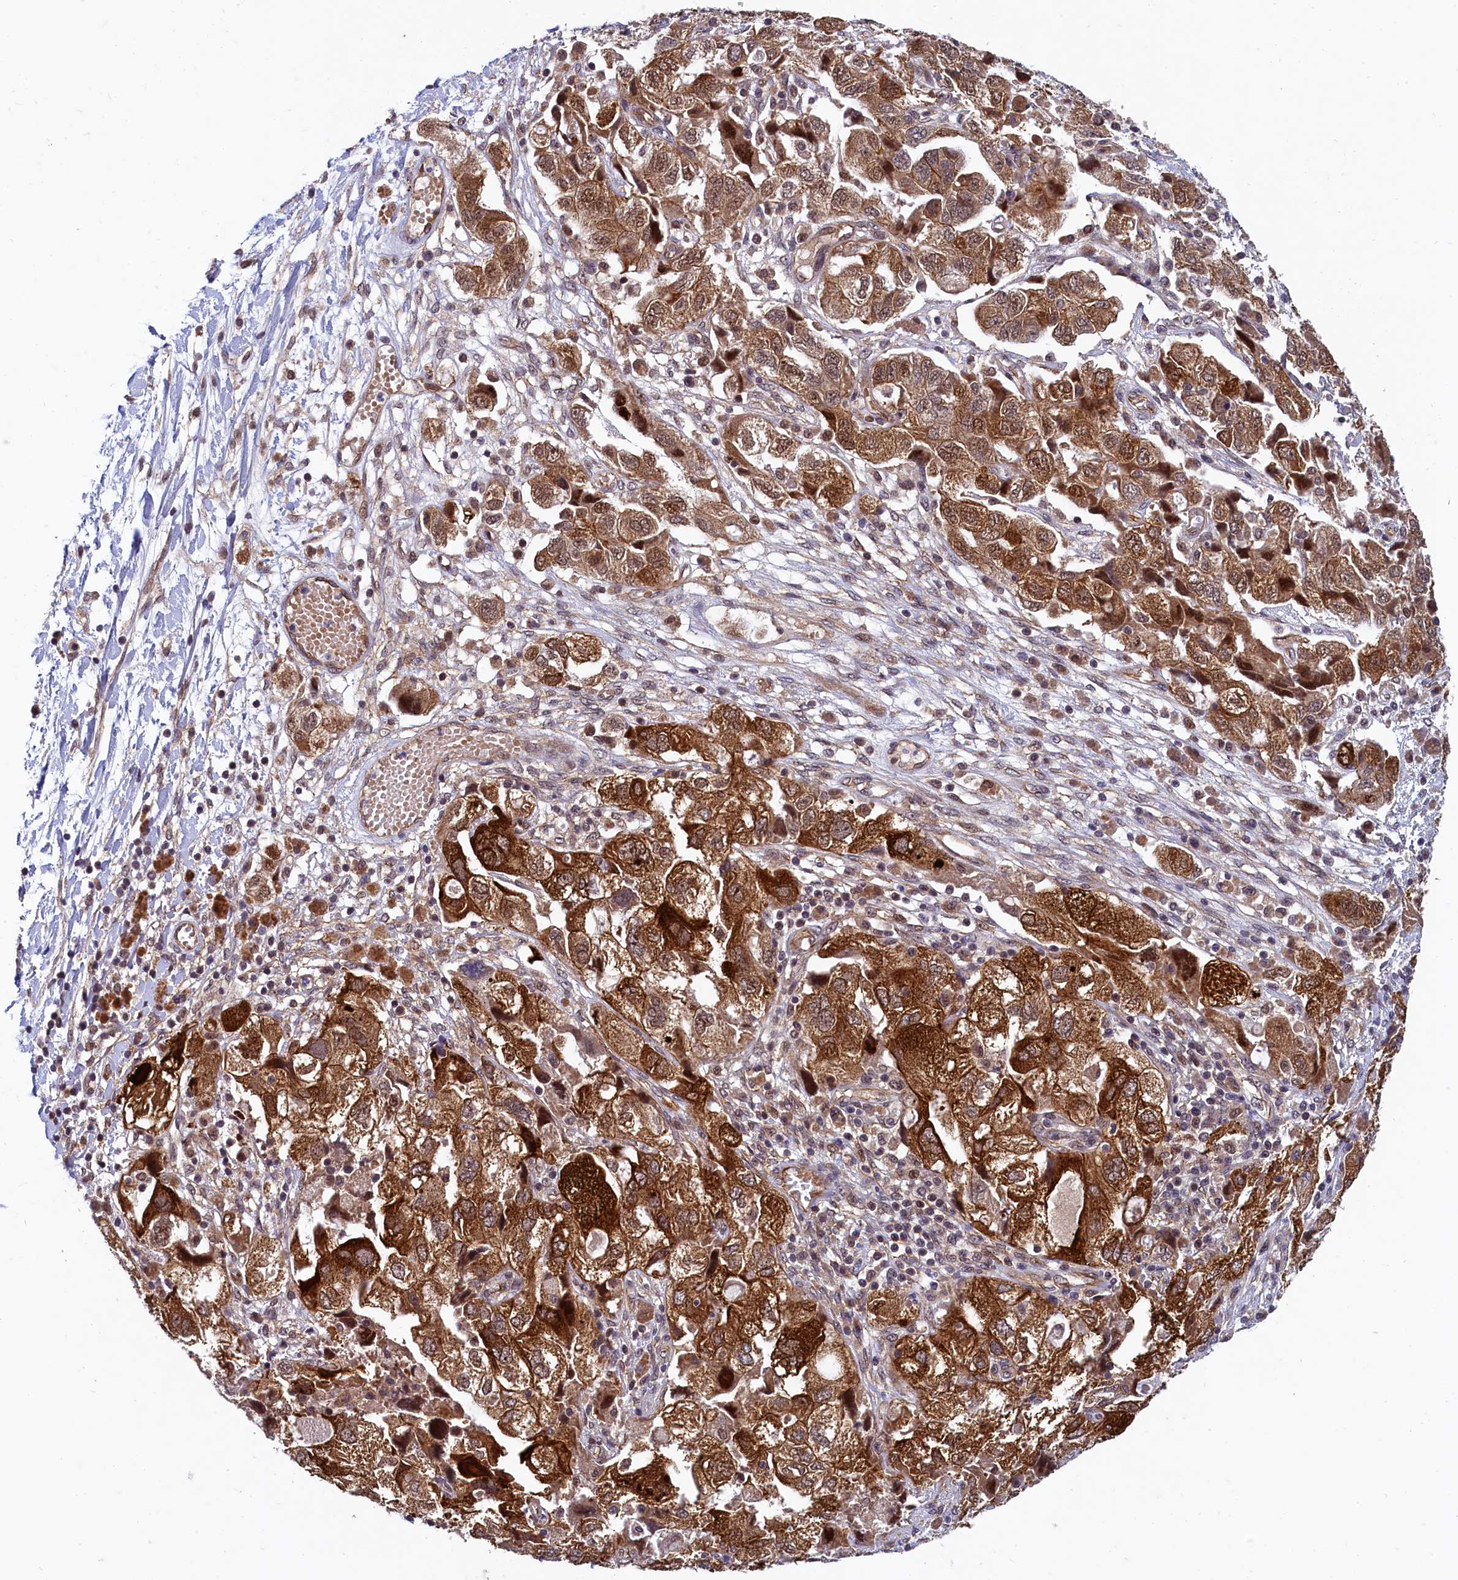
{"staining": {"intensity": "strong", "quantity": ">75%", "location": "cytoplasmic/membranous"}, "tissue": "ovarian cancer", "cell_type": "Tumor cells", "image_type": "cancer", "snomed": [{"axis": "morphology", "description": "Carcinoma, NOS"}, {"axis": "morphology", "description": "Cystadenocarcinoma, serous, NOS"}, {"axis": "topography", "description": "Ovary"}], "caption": "Ovarian cancer stained for a protein (brown) reveals strong cytoplasmic/membranous positive positivity in about >75% of tumor cells.", "gene": "ARL14EP", "patient": {"sex": "female", "age": 69}}